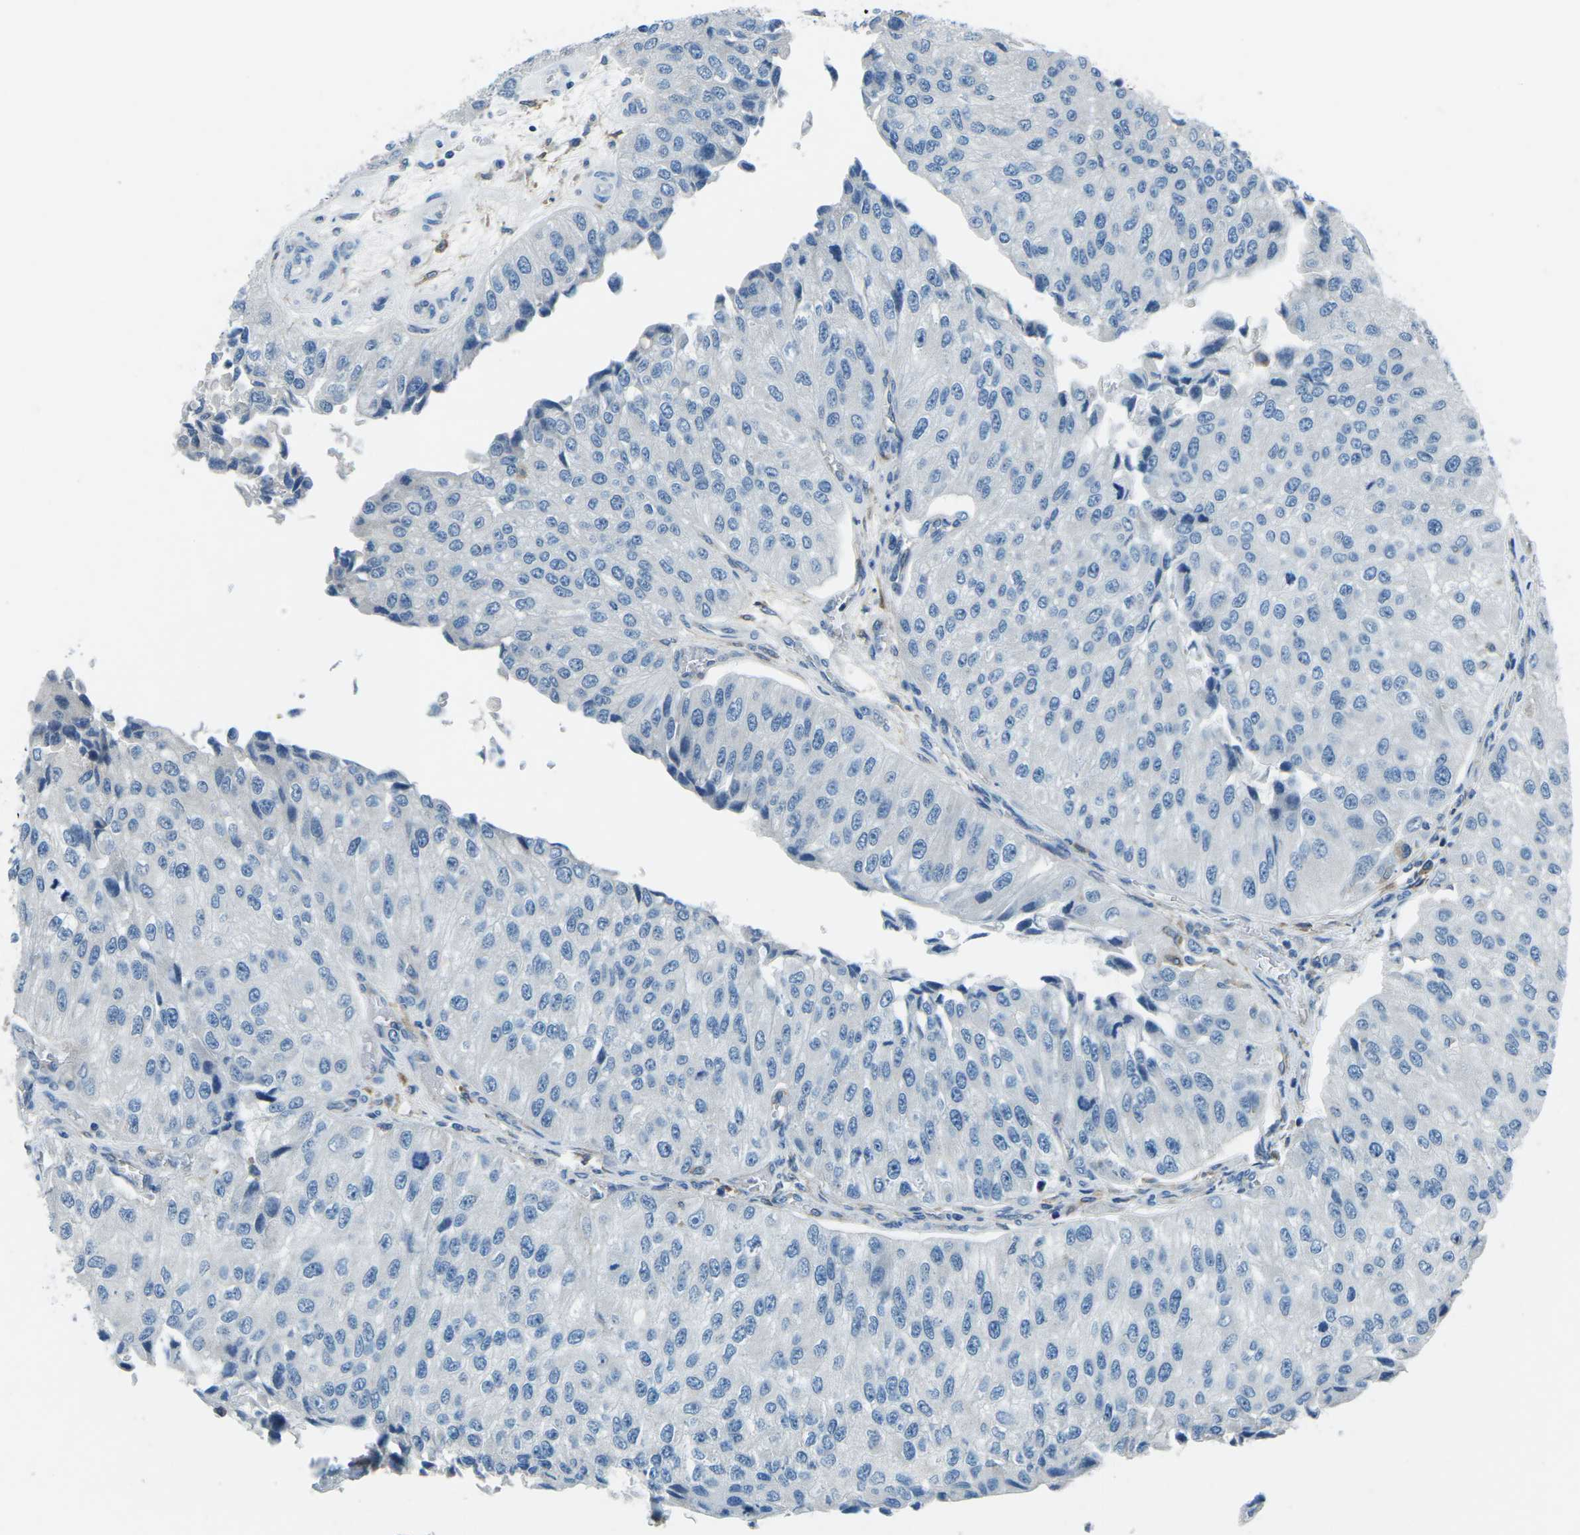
{"staining": {"intensity": "negative", "quantity": "none", "location": "none"}, "tissue": "urothelial cancer", "cell_type": "Tumor cells", "image_type": "cancer", "snomed": [{"axis": "morphology", "description": "Urothelial carcinoma, High grade"}, {"axis": "topography", "description": "Kidney"}, {"axis": "topography", "description": "Urinary bladder"}], "caption": "Immunohistochemistry (IHC) image of urothelial cancer stained for a protein (brown), which exhibits no positivity in tumor cells.", "gene": "CD1D", "patient": {"sex": "male", "age": 77}}